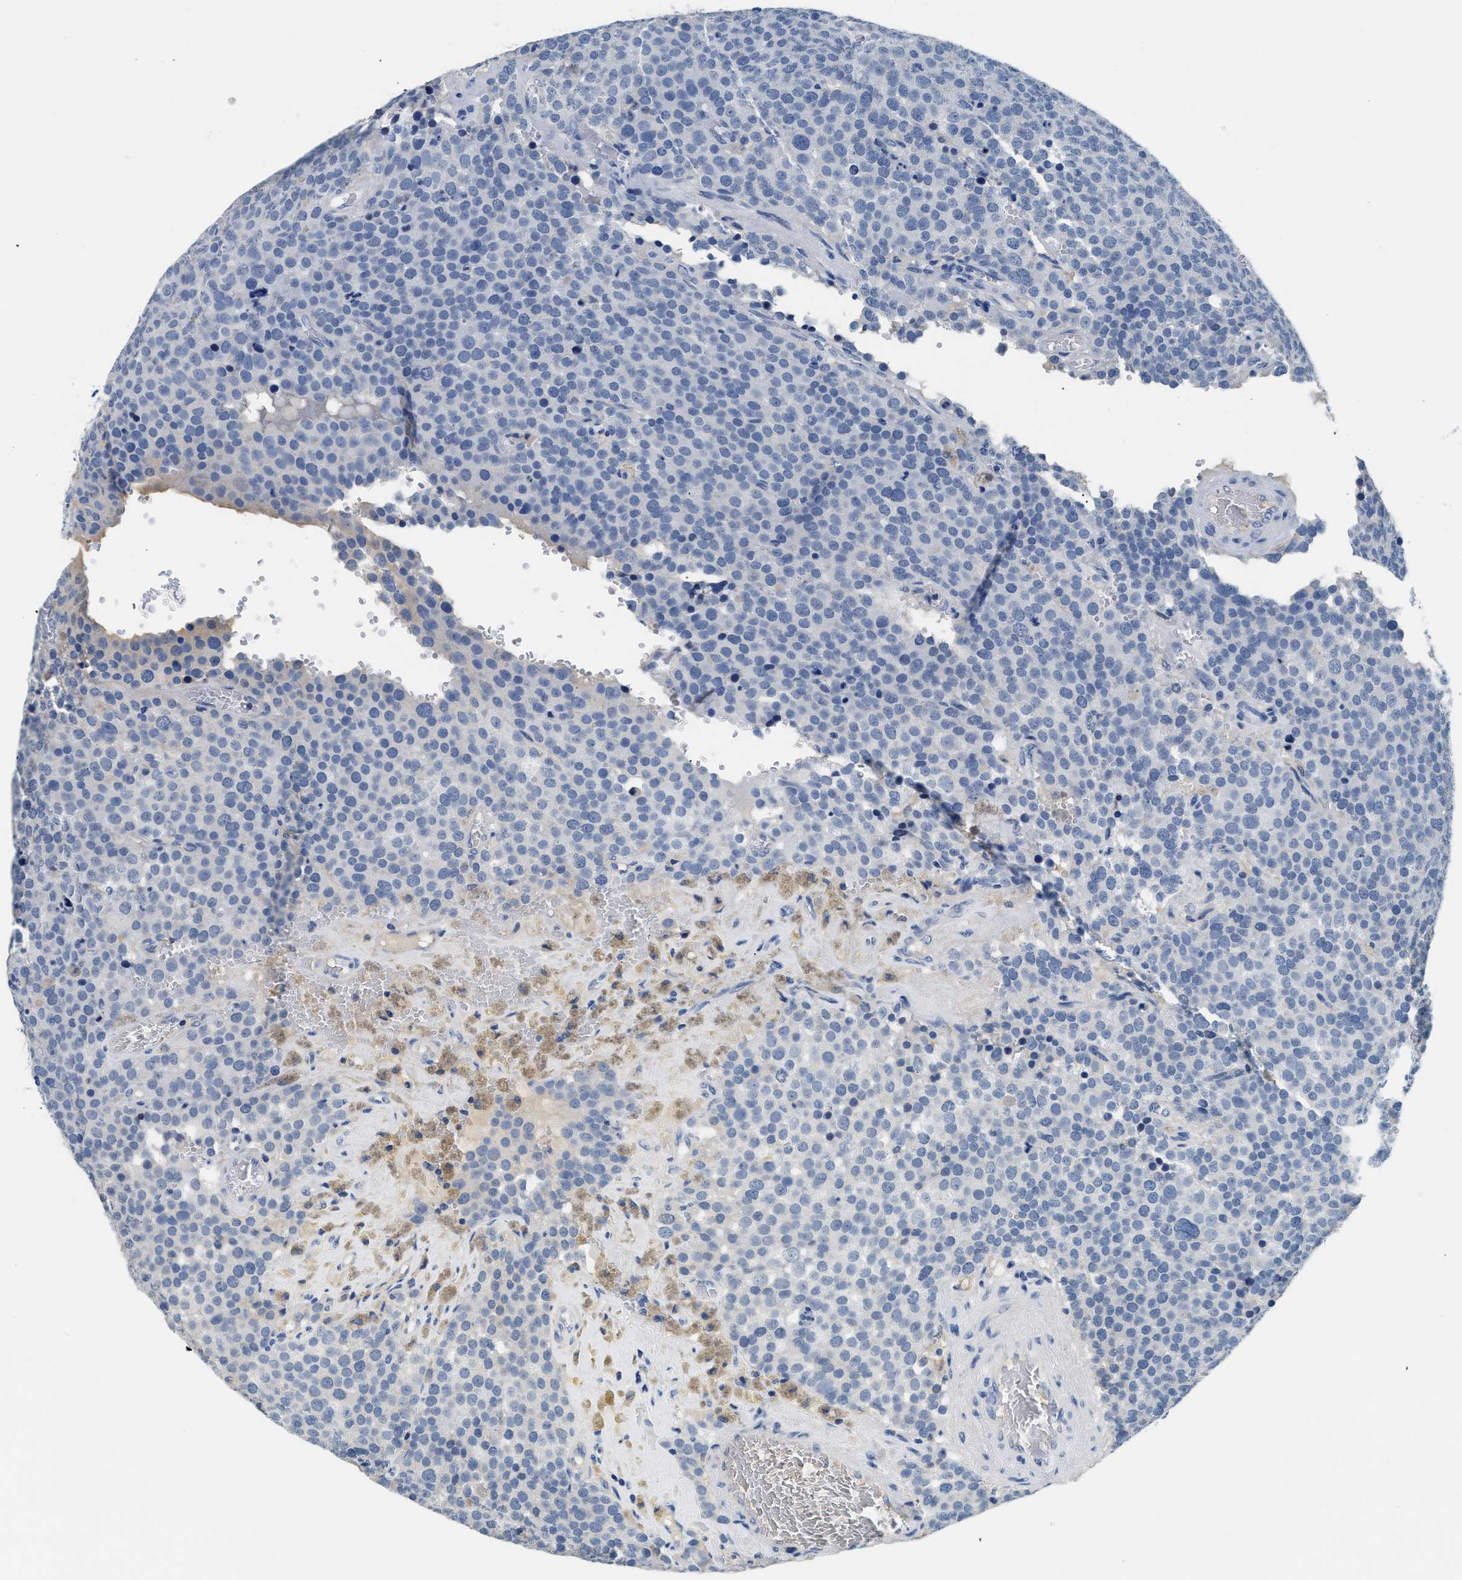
{"staining": {"intensity": "negative", "quantity": "none", "location": "none"}, "tissue": "testis cancer", "cell_type": "Tumor cells", "image_type": "cancer", "snomed": [{"axis": "morphology", "description": "Normal tissue, NOS"}, {"axis": "morphology", "description": "Seminoma, NOS"}, {"axis": "topography", "description": "Testis"}], "caption": "The histopathology image displays no significant staining in tumor cells of testis seminoma.", "gene": "PCK2", "patient": {"sex": "male", "age": 71}}